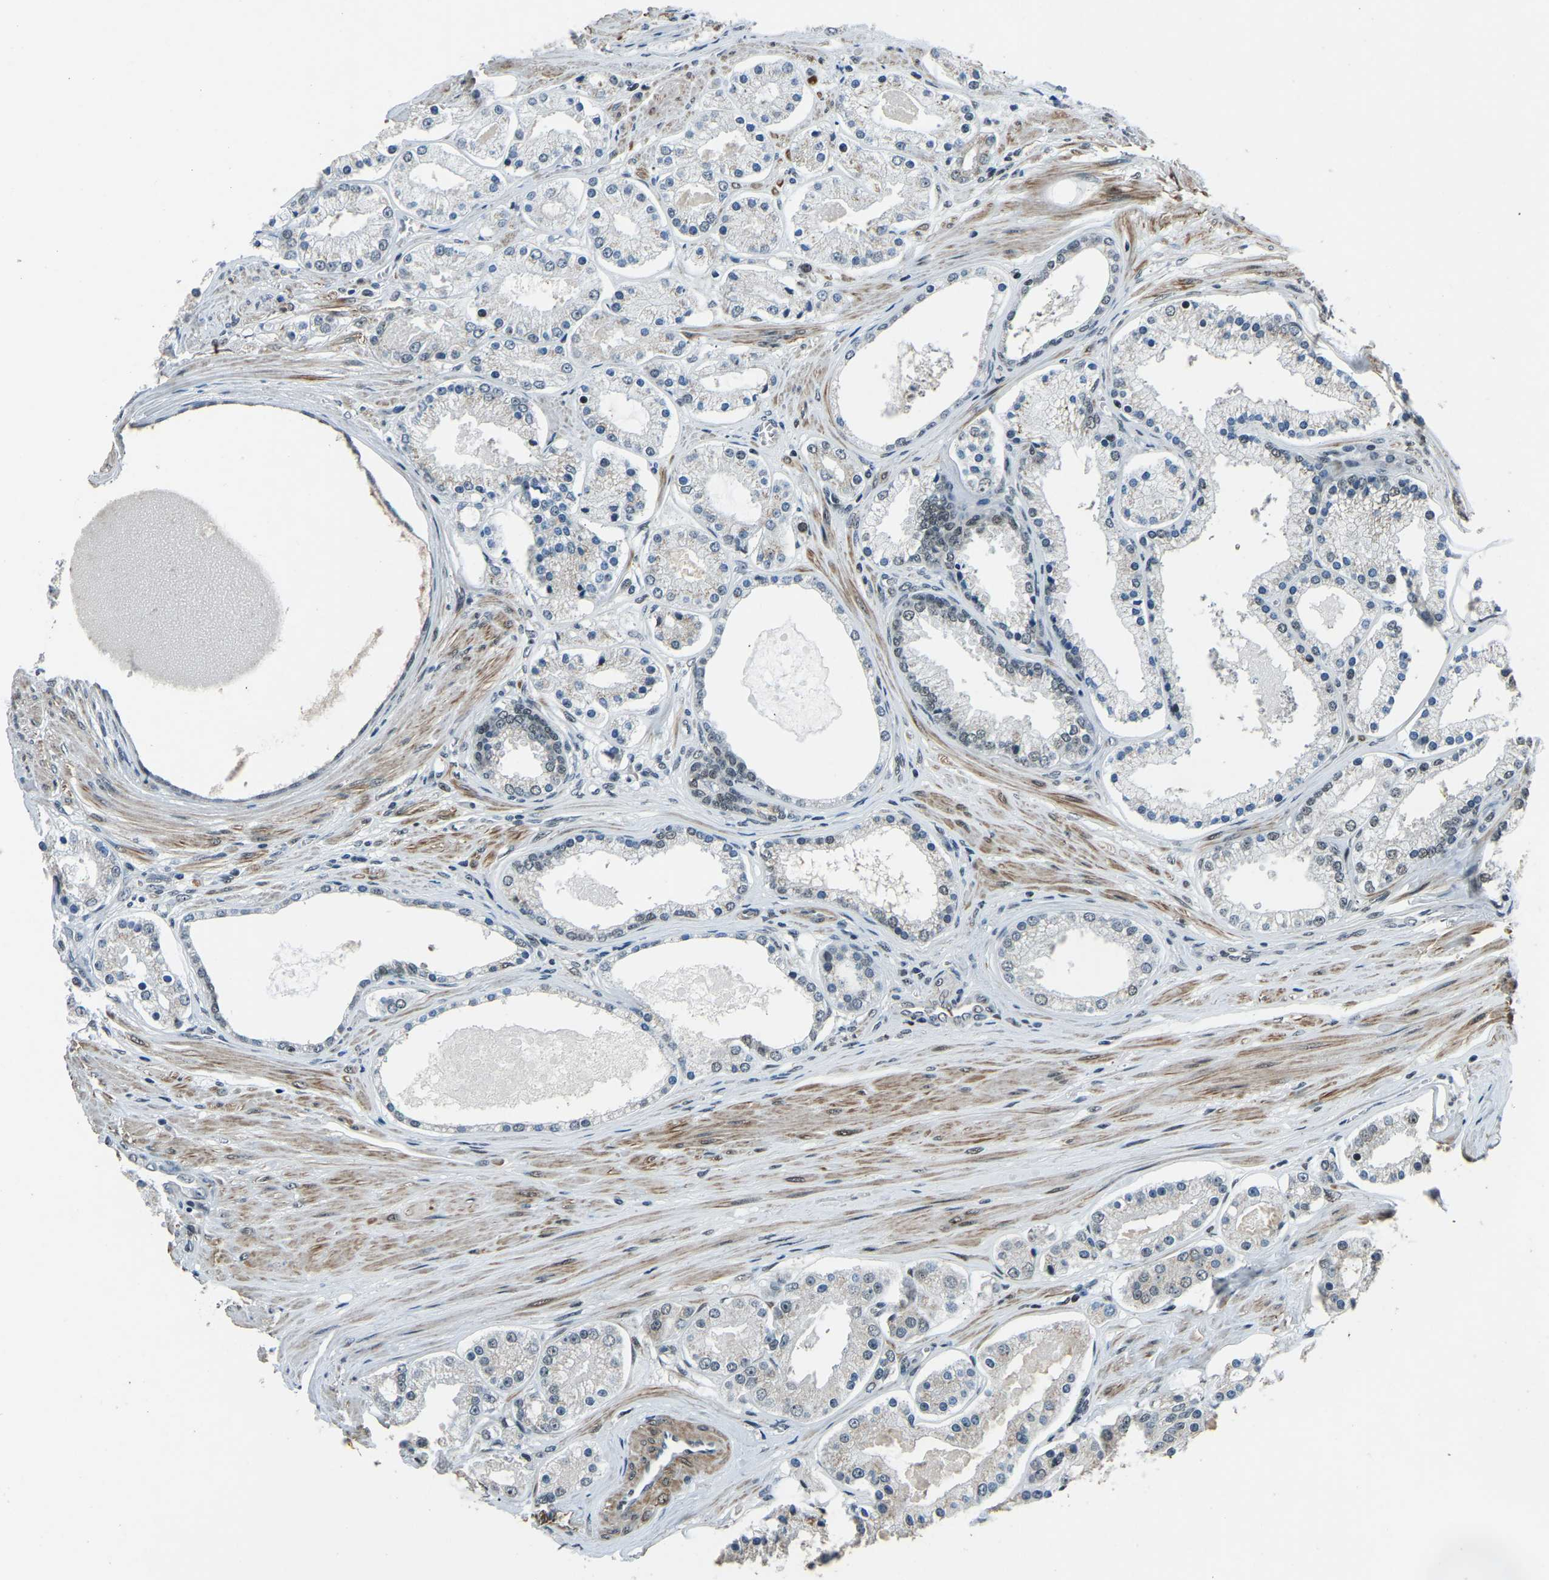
{"staining": {"intensity": "weak", "quantity": "<25%", "location": "cytoplasmic/membranous"}, "tissue": "prostate cancer", "cell_type": "Tumor cells", "image_type": "cancer", "snomed": [{"axis": "morphology", "description": "Adenocarcinoma, High grade"}, {"axis": "topography", "description": "Prostate"}], "caption": "This histopathology image is of prostate adenocarcinoma (high-grade) stained with IHC to label a protein in brown with the nuclei are counter-stained blue. There is no positivity in tumor cells.", "gene": "PRCC", "patient": {"sex": "male", "age": 66}}